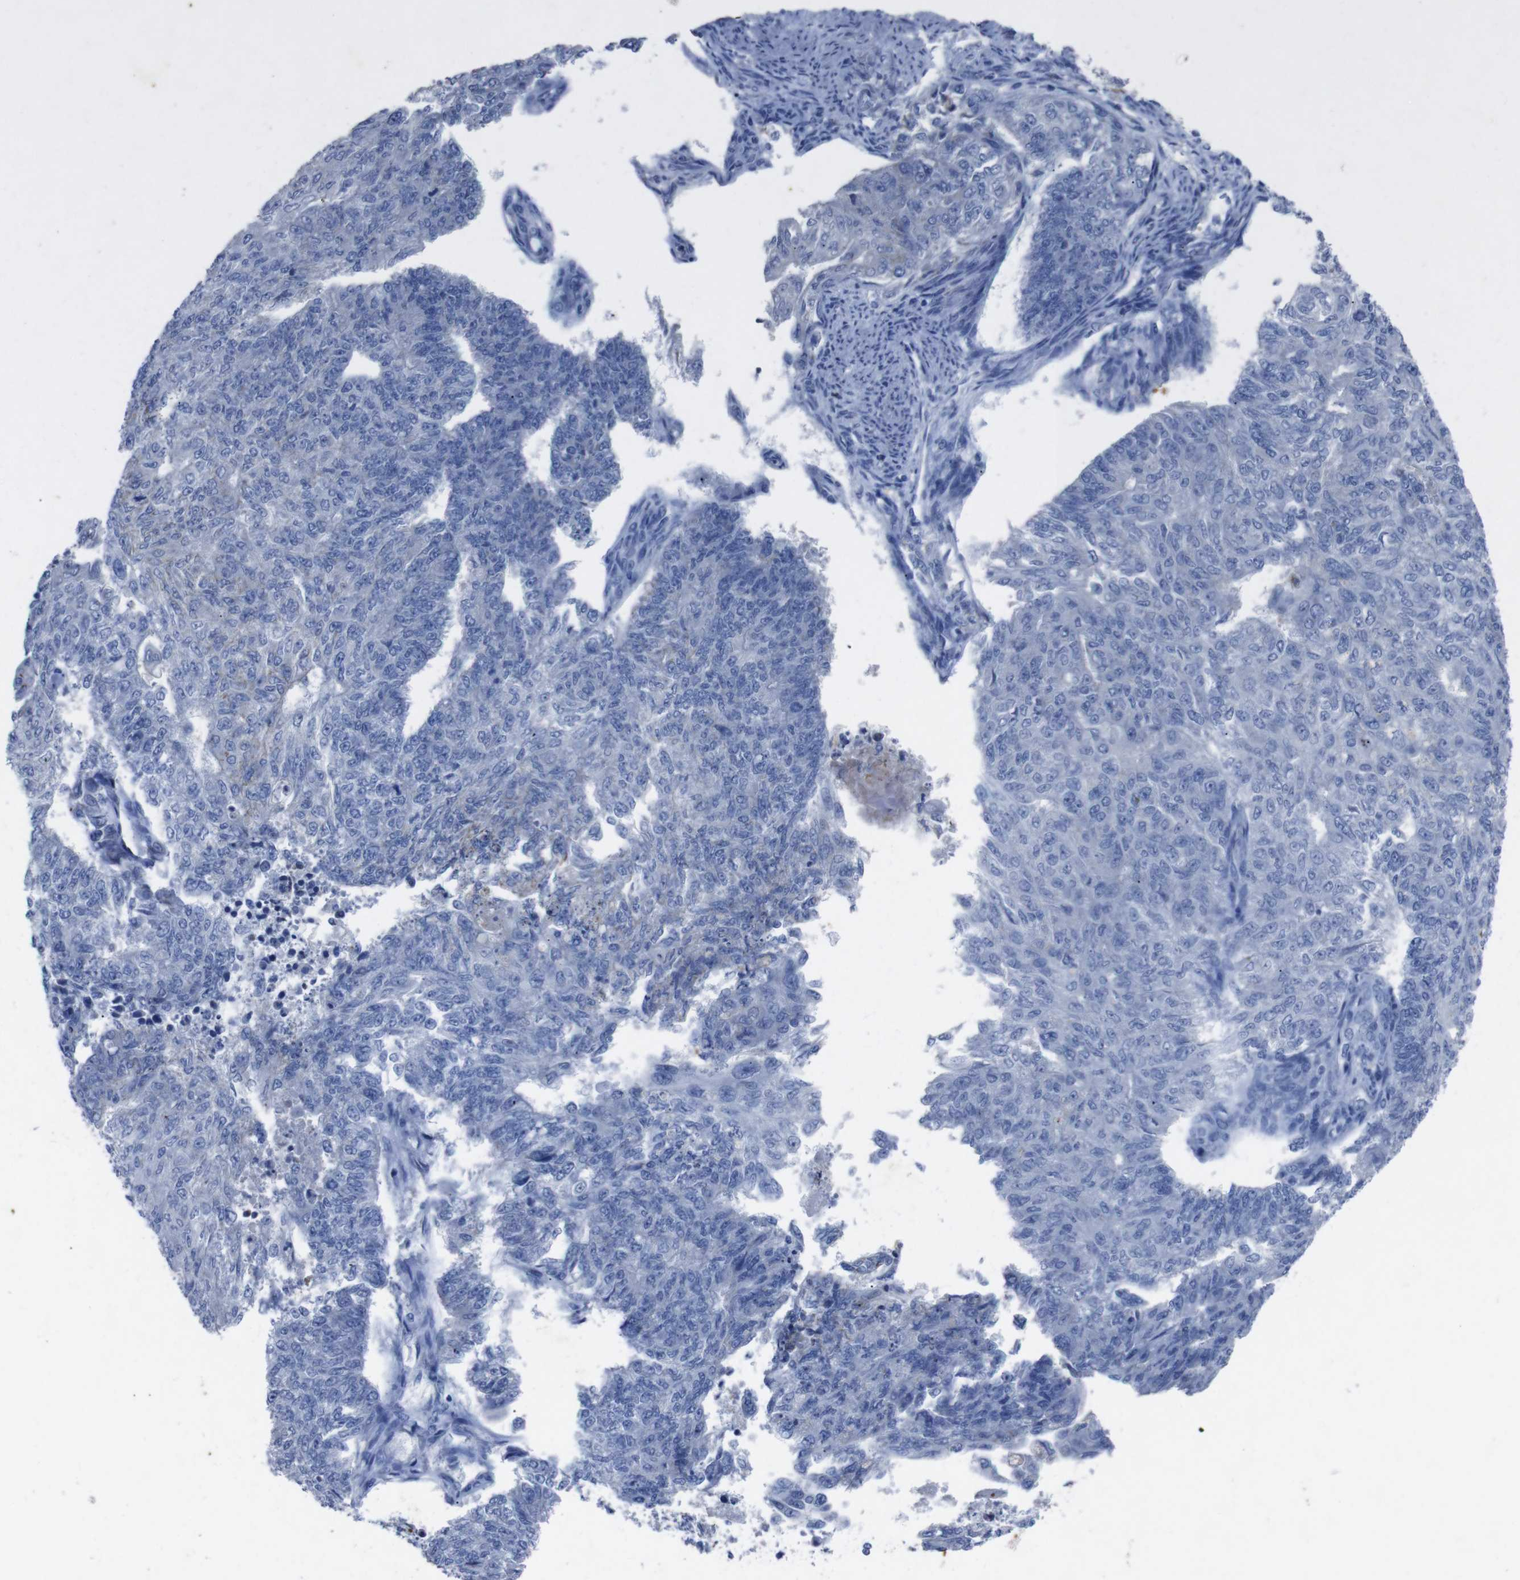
{"staining": {"intensity": "negative", "quantity": "none", "location": "none"}, "tissue": "endometrial cancer", "cell_type": "Tumor cells", "image_type": "cancer", "snomed": [{"axis": "morphology", "description": "Adenocarcinoma, NOS"}, {"axis": "topography", "description": "Endometrium"}], "caption": "This is an immunohistochemistry (IHC) micrograph of endometrial cancer. There is no positivity in tumor cells.", "gene": "GJB2", "patient": {"sex": "female", "age": 32}}